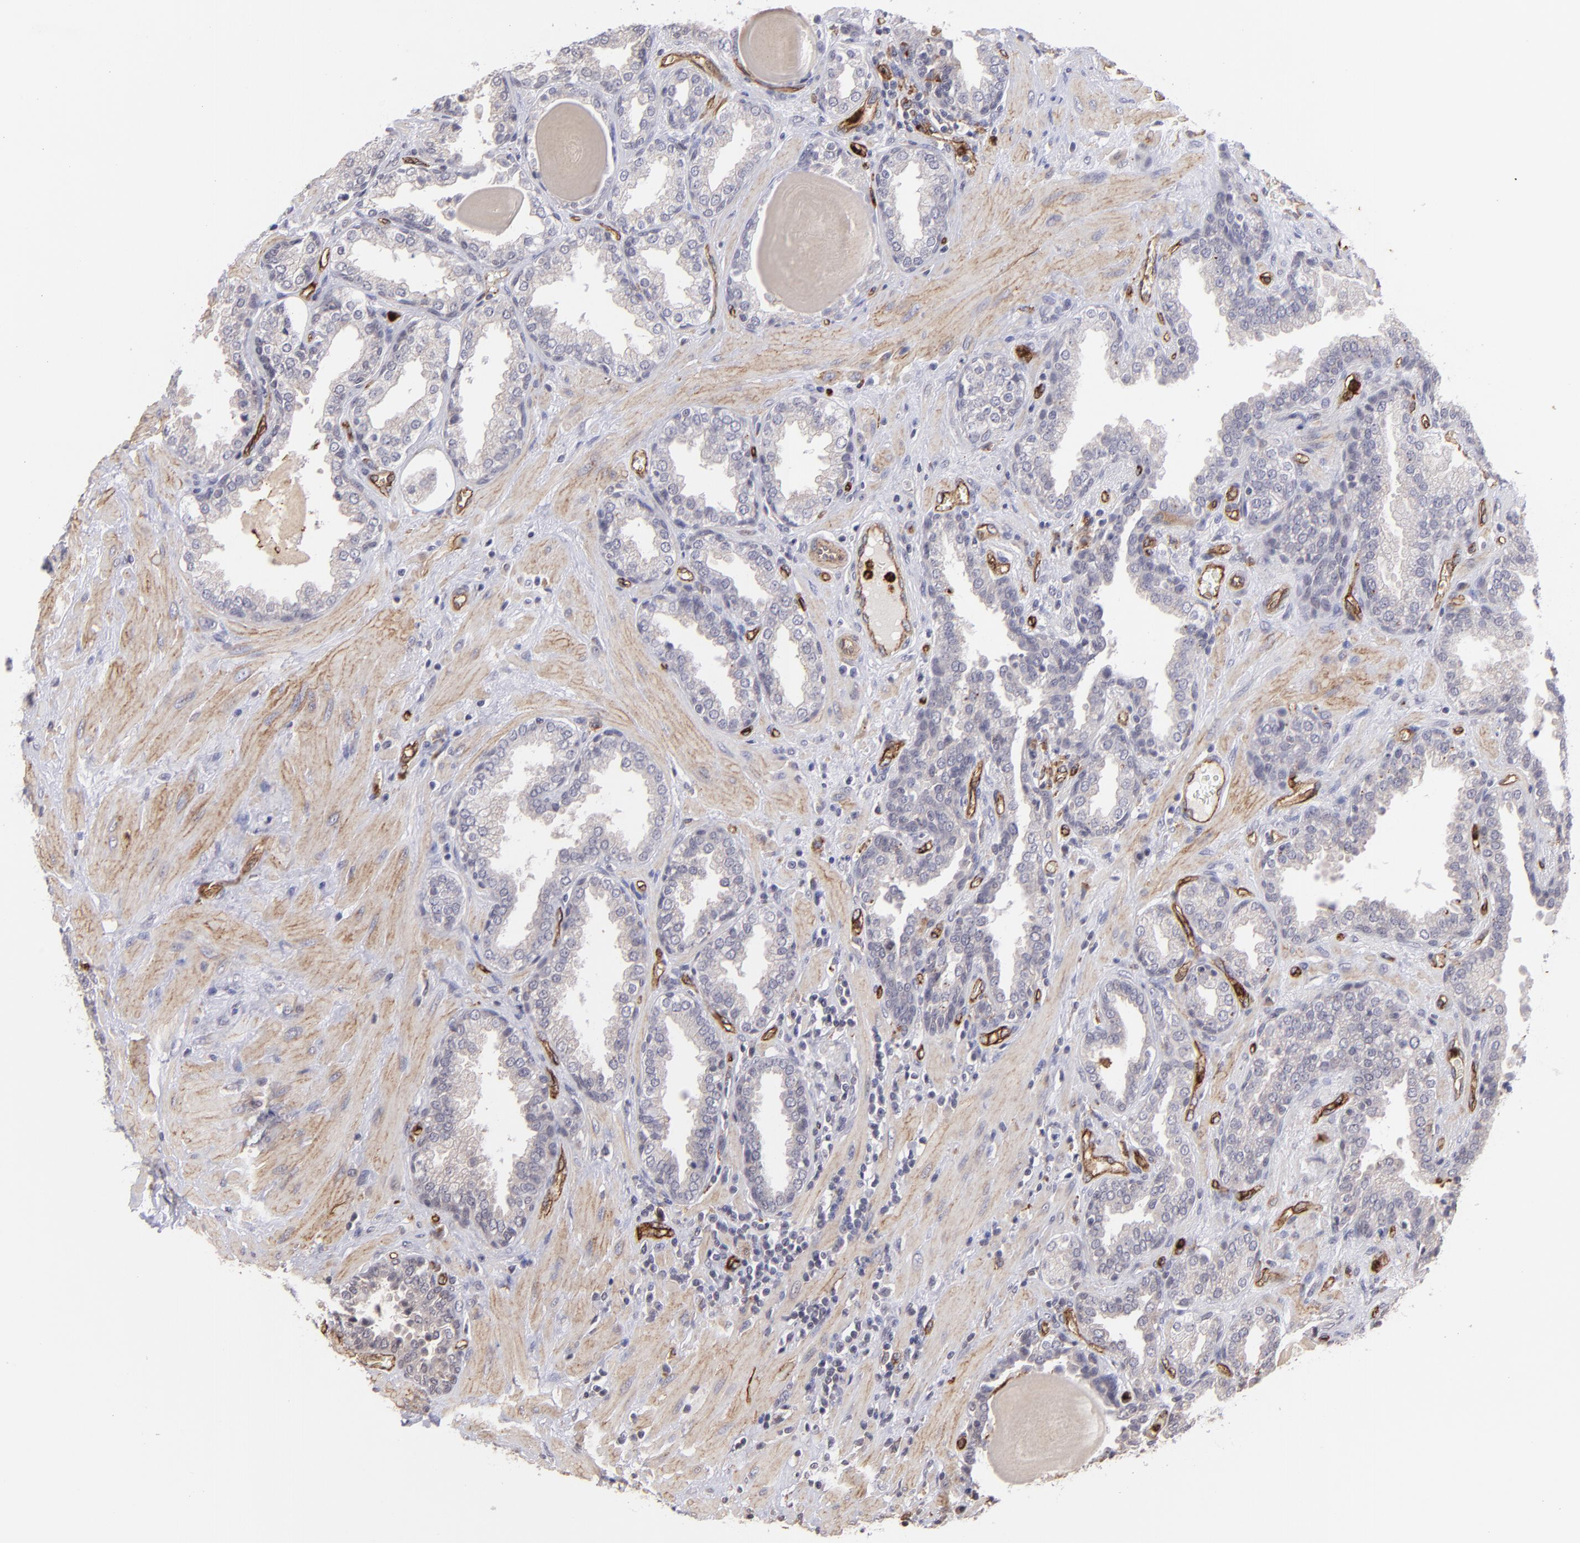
{"staining": {"intensity": "negative", "quantity": "none", "location": "none"}, "tissue": "prostate", "cell_type": "Glandular cells", "image_type": "normal", "snomed": [{"axis": "morphology", "description": "Normal tissue, NOS"}, {"axis": "topography", "description": "Prostate"}], "caption": "An IHC micrograph of normal prostate is shown. There is no staining in glandular cells of prostate.", "gene": "DYSF", "patient": {"sex": "male", "age": 51}}